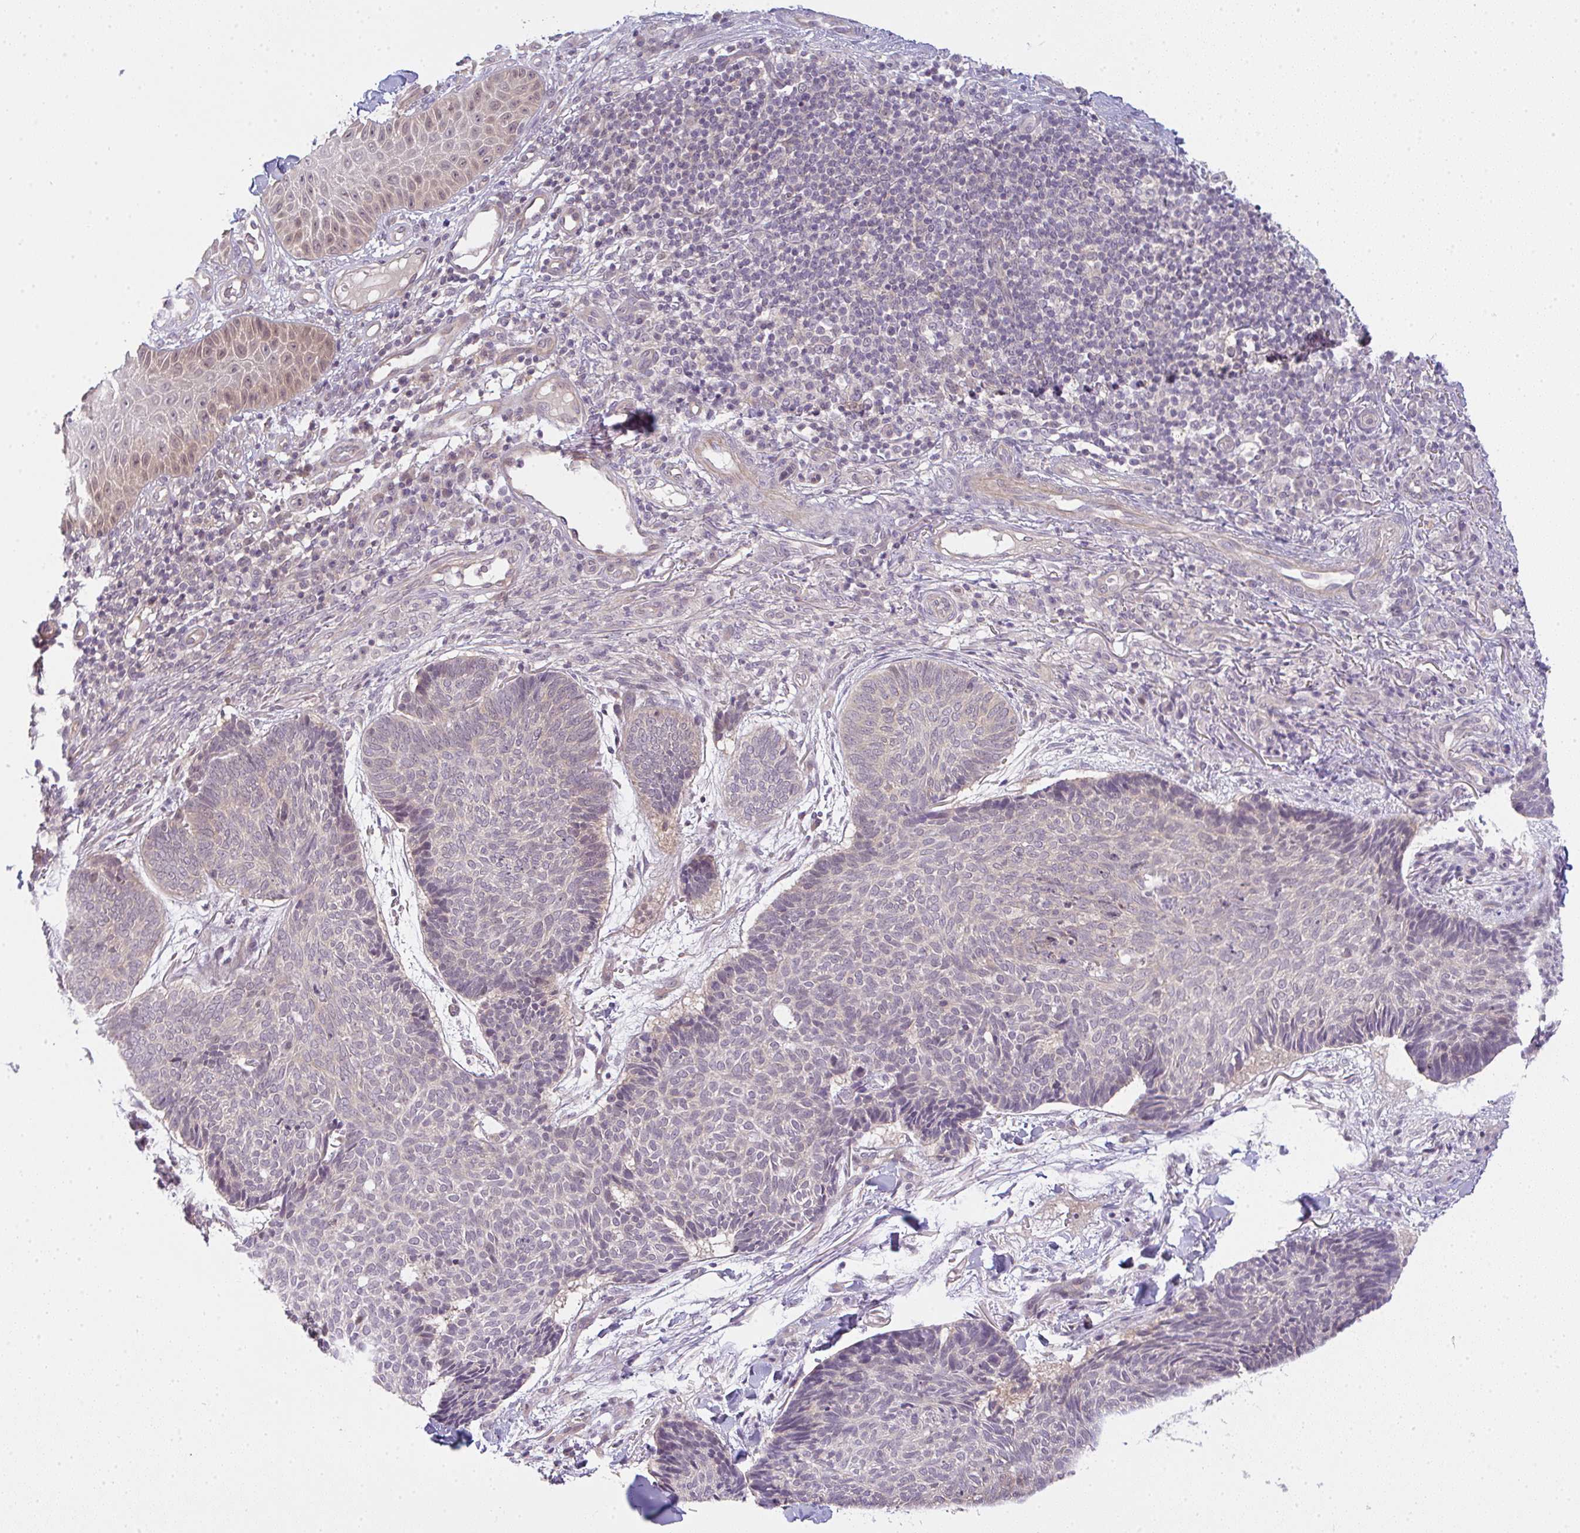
{"staining": {"intensity": "negative", "quantity": "none", "location": "none"}, "tissue": "skin cancer", "cell_type": "Tumor cells", "image_type": "cancer", "snomed": [{"axis": "morphology", "description": "Normal tissue, NOS"}, {"axis": "morphology", "description": "Basal cell carcinoma"}, {"axis": "topography", "description": "Skin"}], "caption": "Immunohistochemistry micrograph of skin cancer stained for a protein (brown), which shows no staining in tumor cells.", "gene": "CSE1L", "patient": {"sex": "male", "age": 50}}